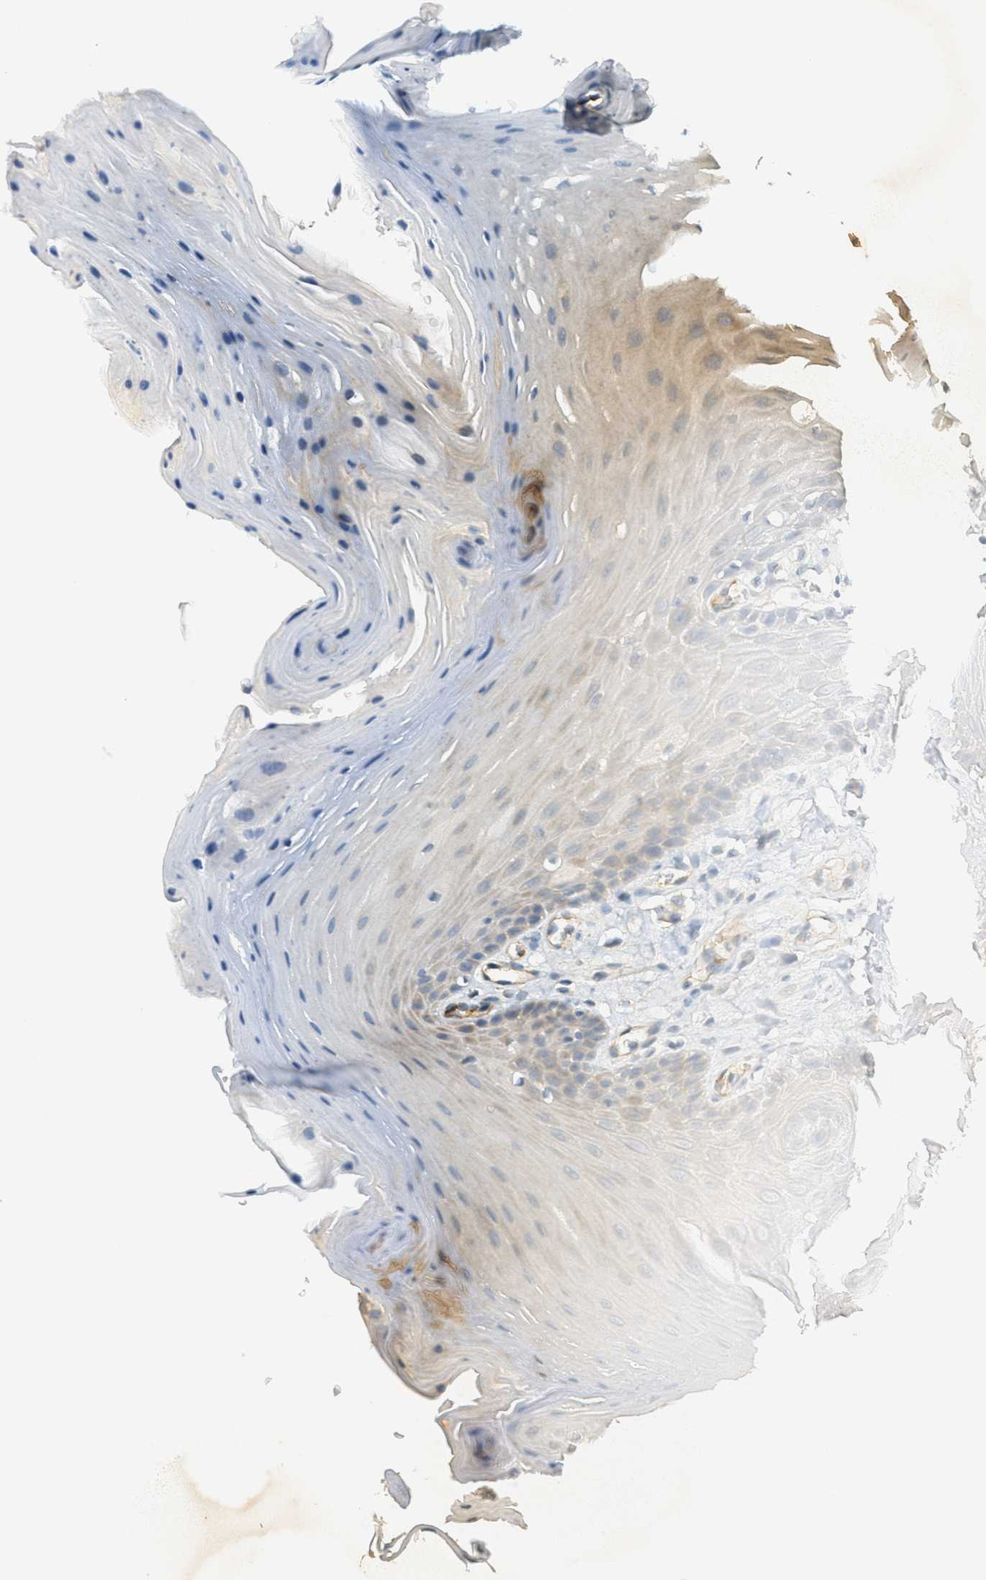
{"staining": {"intensity": "moderate", "quantity": "<25%", "location": "cytoplasmic/membranous"}, "tissue": "oral mucosa", "cell_type": "Squamous epithelial cells", "image_type": "normal", "snomed": [{"axis": "morphology", "description": "Normal tissue, NOS"}, {"axis": "morphology", "description": "Squamous cell carcinoma, NOS"}, {"axis": "topography", "description": "Oral tissue"}, {"axis": "topography", "description": "Head-Neck"}], "caption": "Immunohistochemical staining of unremarkable human oral mucosa reveals moderate cytoplasmic/membranous protein staining in about <25% of squamous epithelial cells.", "gene": "JCAD", "patient": {"sex": "male", "age": 71}}